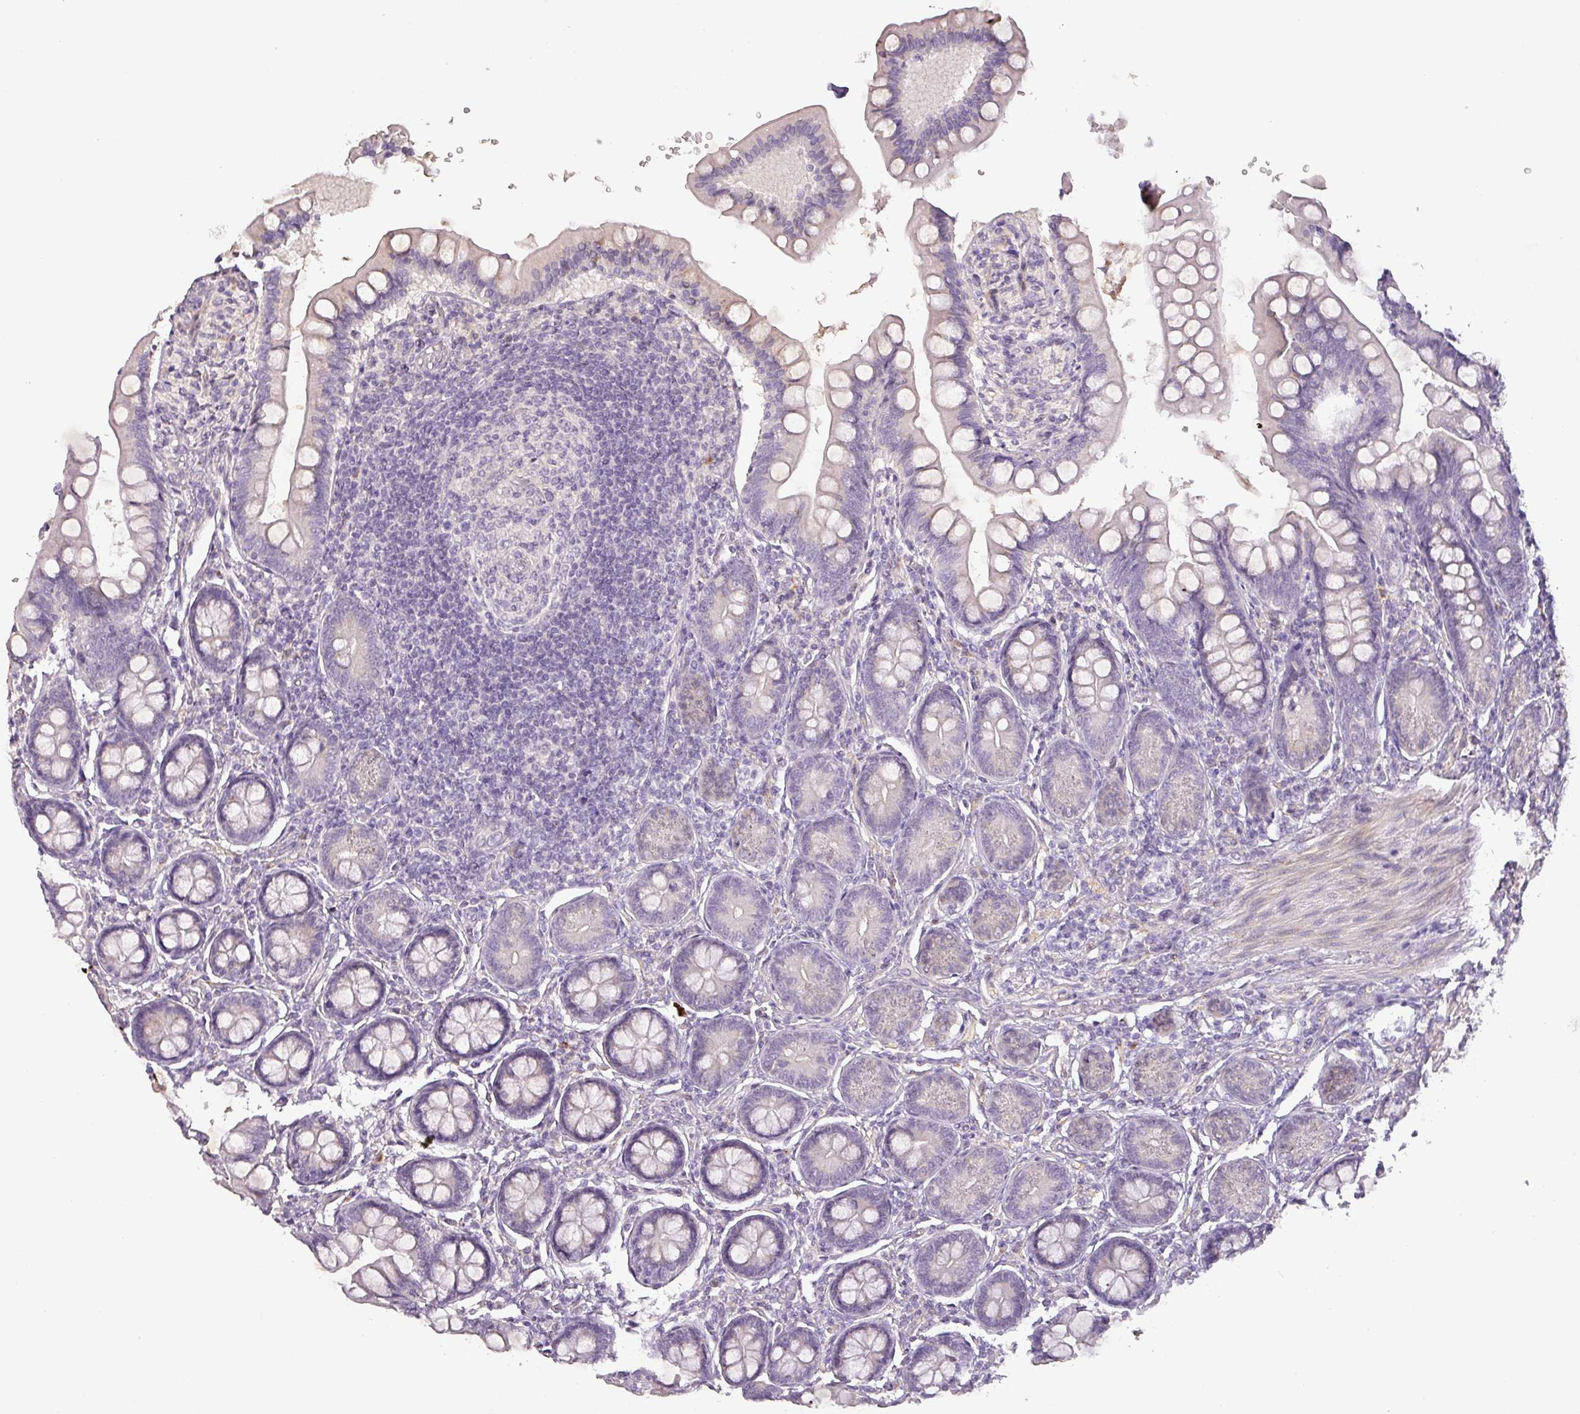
{"staining": {"intensity": "negative", "quantity": "none", "location": "none"}, "tissue": "small intestine", "cell_type": "Glandular cells", "image_type": "normal", "snomed": [{"axis": "morphology", "description": "Normal tissue, NOS"}, {"axis": "topography", "description": "Small intestine"}], "caption": "The image demonstrates no significant staining in glandular cells of small intestine. (Stains: DAB (3,3'-diaminobenzidine) immunohistochemistry with hematoxylin counter stain, Microscopy: brightfield microscopy at high magnification).", "gene": "DRD5", "patient": {"sex": "male", "age": 7}}